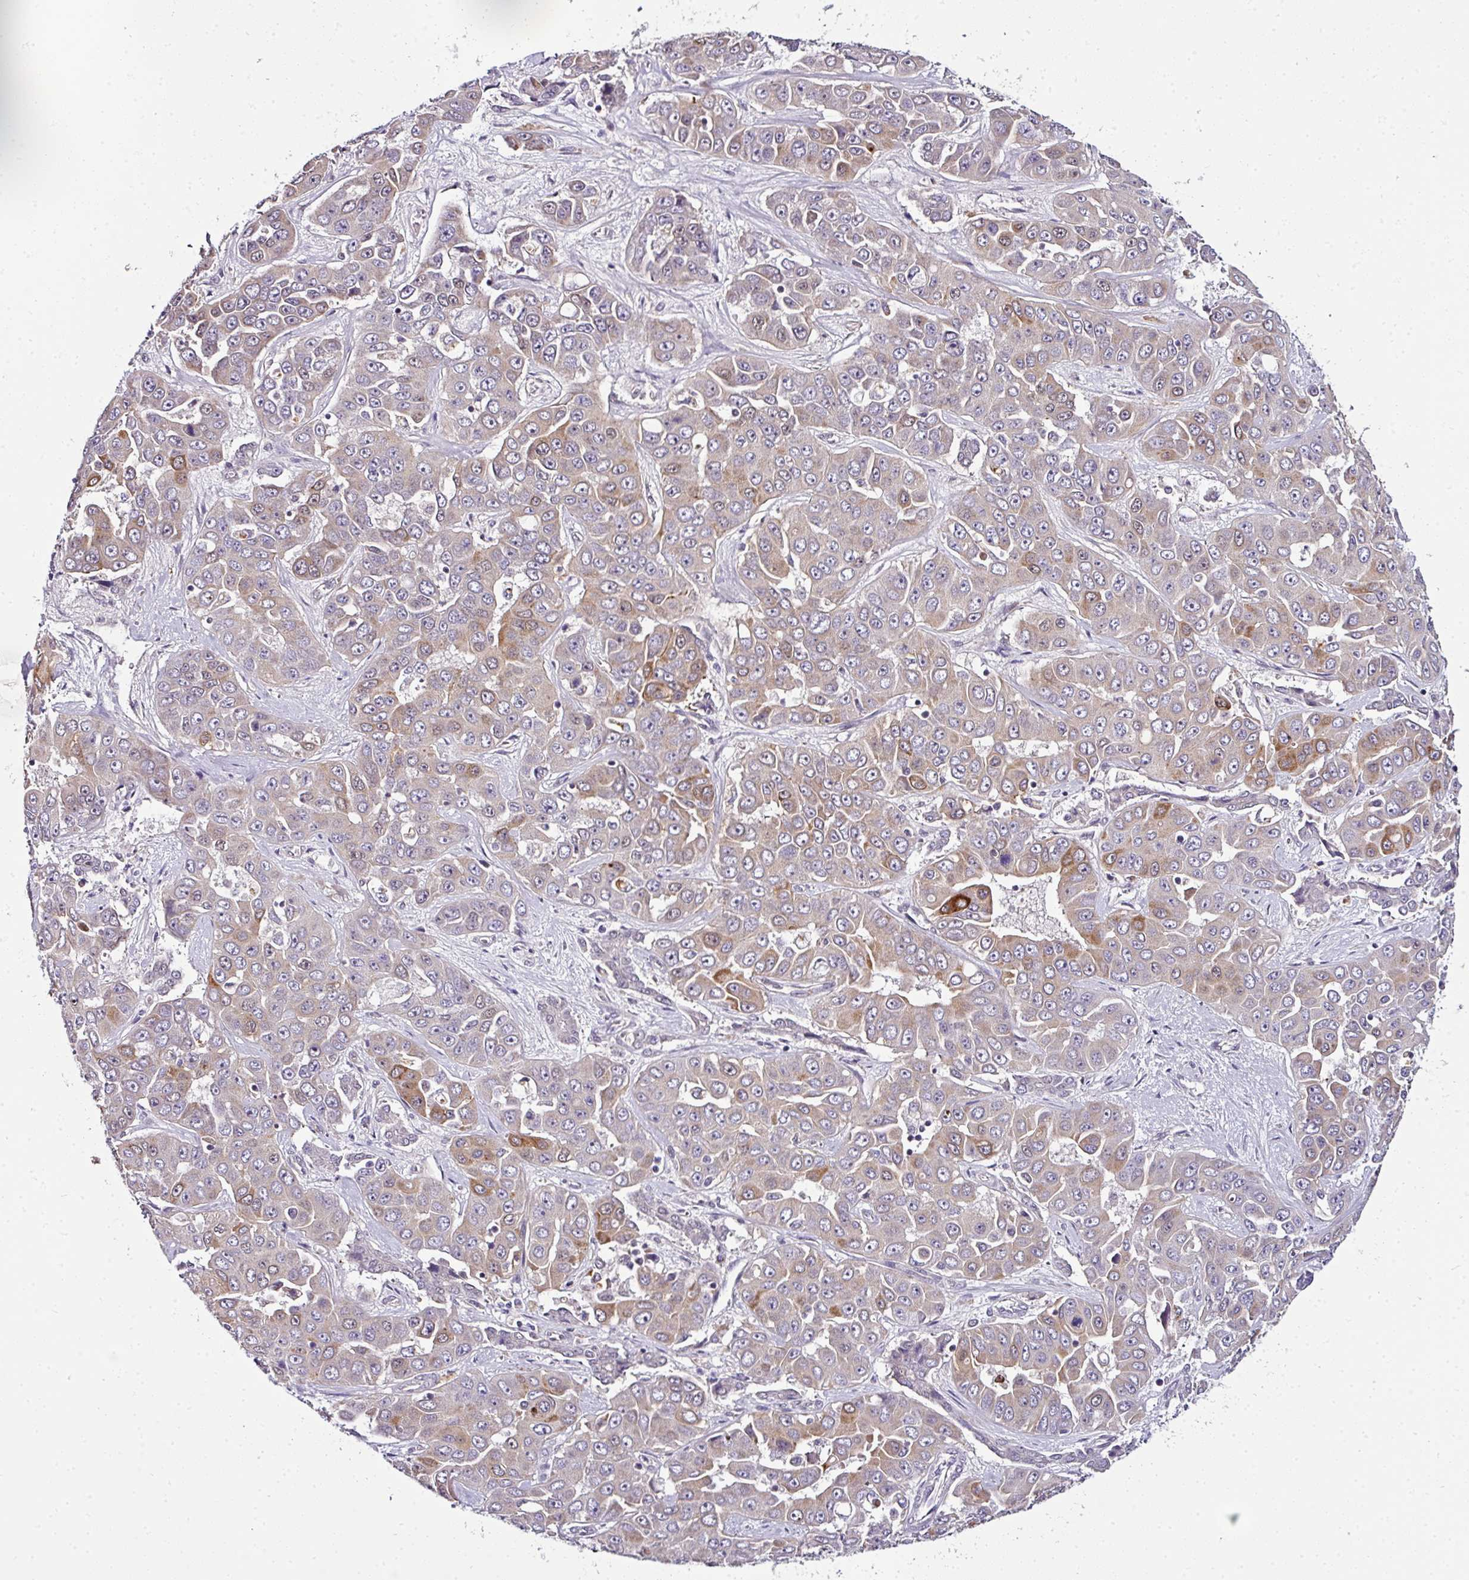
{"staining": {"intensity": "moderate", "quantity": "<25%", "location": "cytoplasmic/membranous"}, "tissue": "liver cancer", "cell_type": "Tumor cells", "image_type": "cancer", "snomed": [{"axis": "morphology", "description": "Cholangiocarcinoma"}, {"axis": "topography", "description": "Liver"}], "caption": "The image reveals staining of cholangiocarcinoma (liver), revealing moderate cytoplasmic/membranous protein positivity (brown color) within tumor cells.", "gene": "NAPSA", "patient": {"sex": "female", "age": 52}}